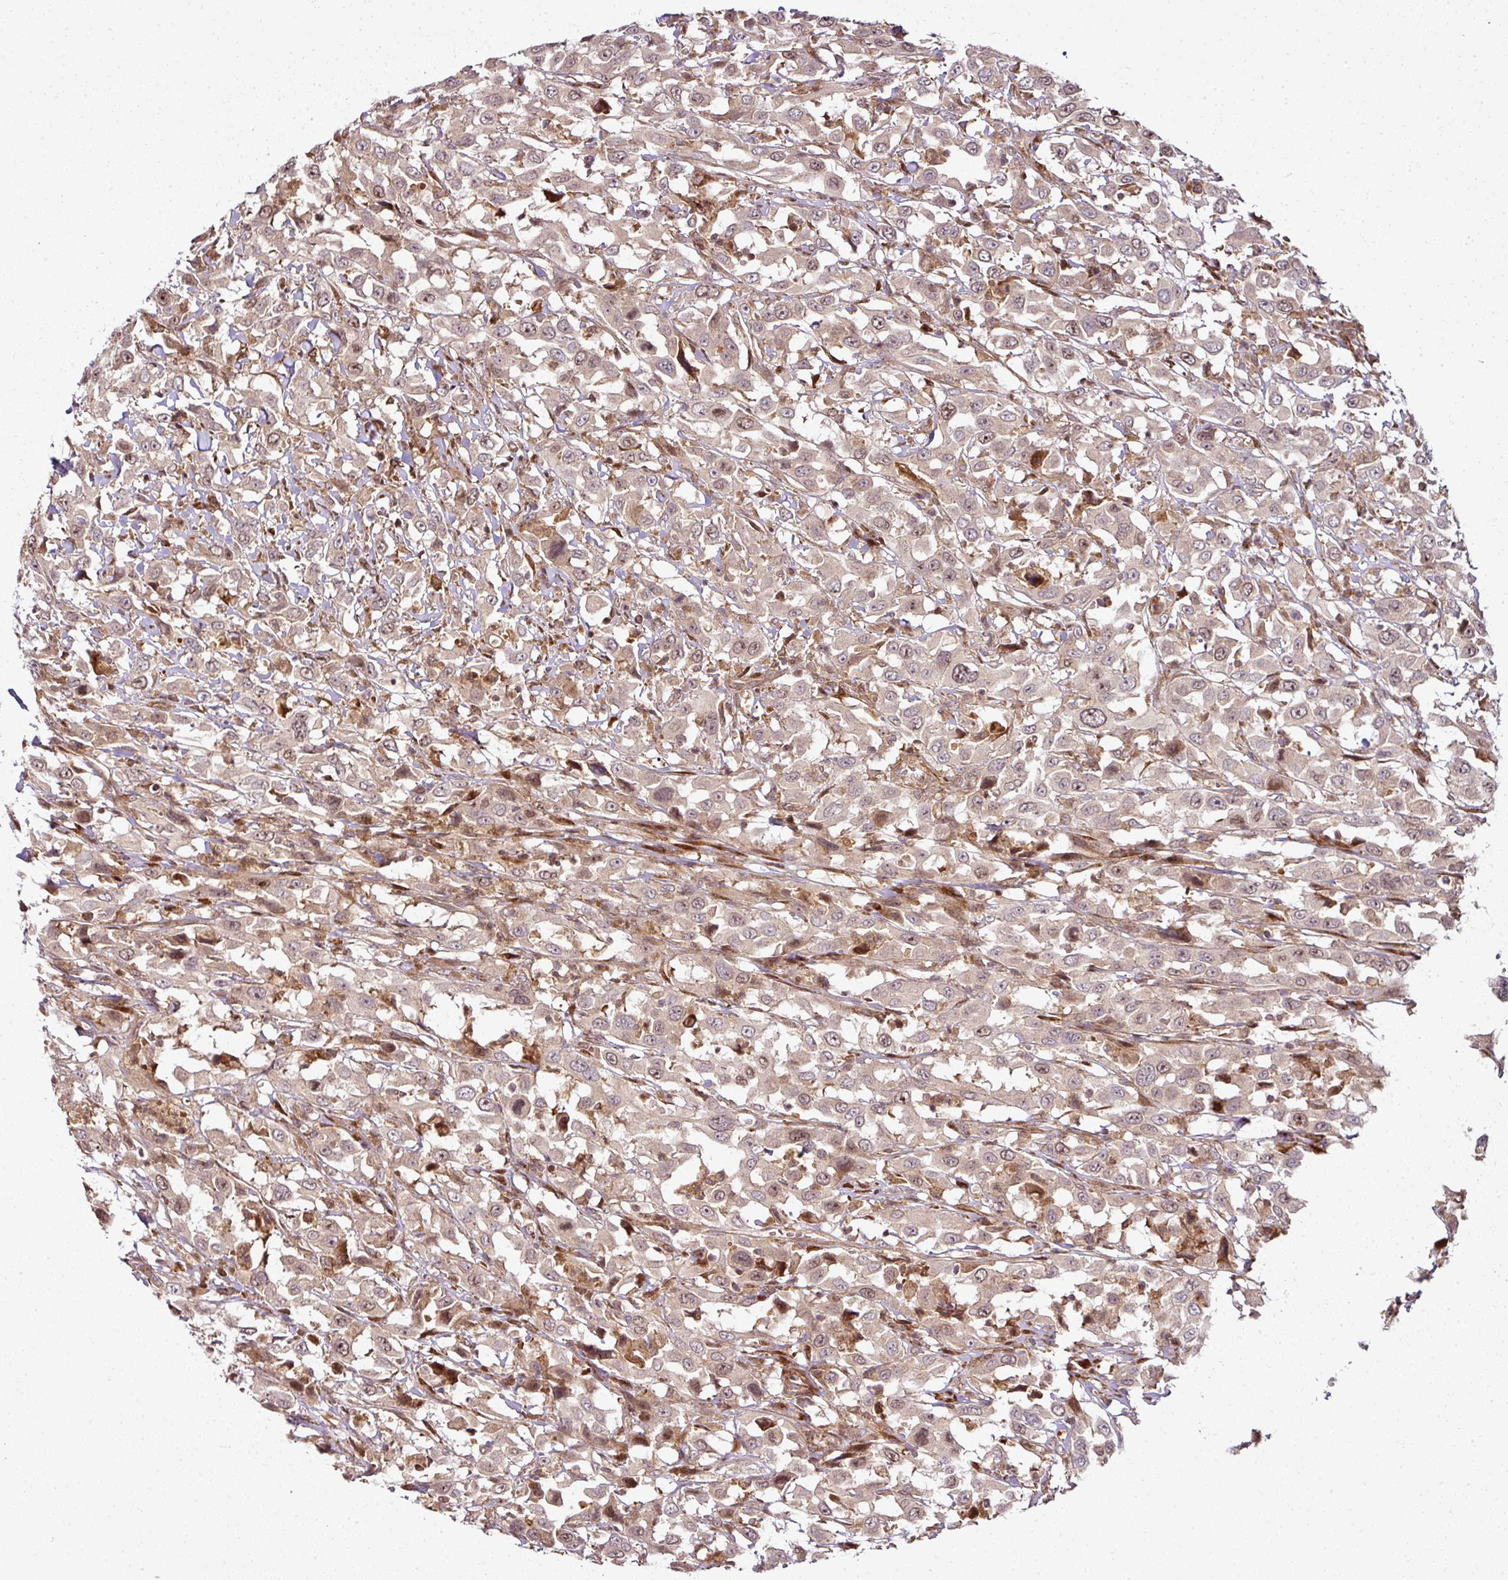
{"staining": {"intensity": "moderate", "quantity": ">75%", "location": "cytoplasmic/membranous,nuclear"}, "tissue": "urothelial cancer", "cell_type": "Tumor cells", "image_type": "cancer", "snomed": [{"axis": "morphology", "description": "Urothelial carcinoma, High grade"}, {"axis": "topography", "description": "Urinary bladder"}], "caption": "DAB immunohistochemical staining of human high-grade urothelial carcinoma demonstrates moderate cytoplasmic/membranous and nuclear protein positivity in about >75% of tumor cells. (DAB (3,3'-diaminobenzidine) IHC, brown staining for protein, blue staining for nuclei).", "gene": "ATAT1", "patient": {"sex": "male", "age": 61}}